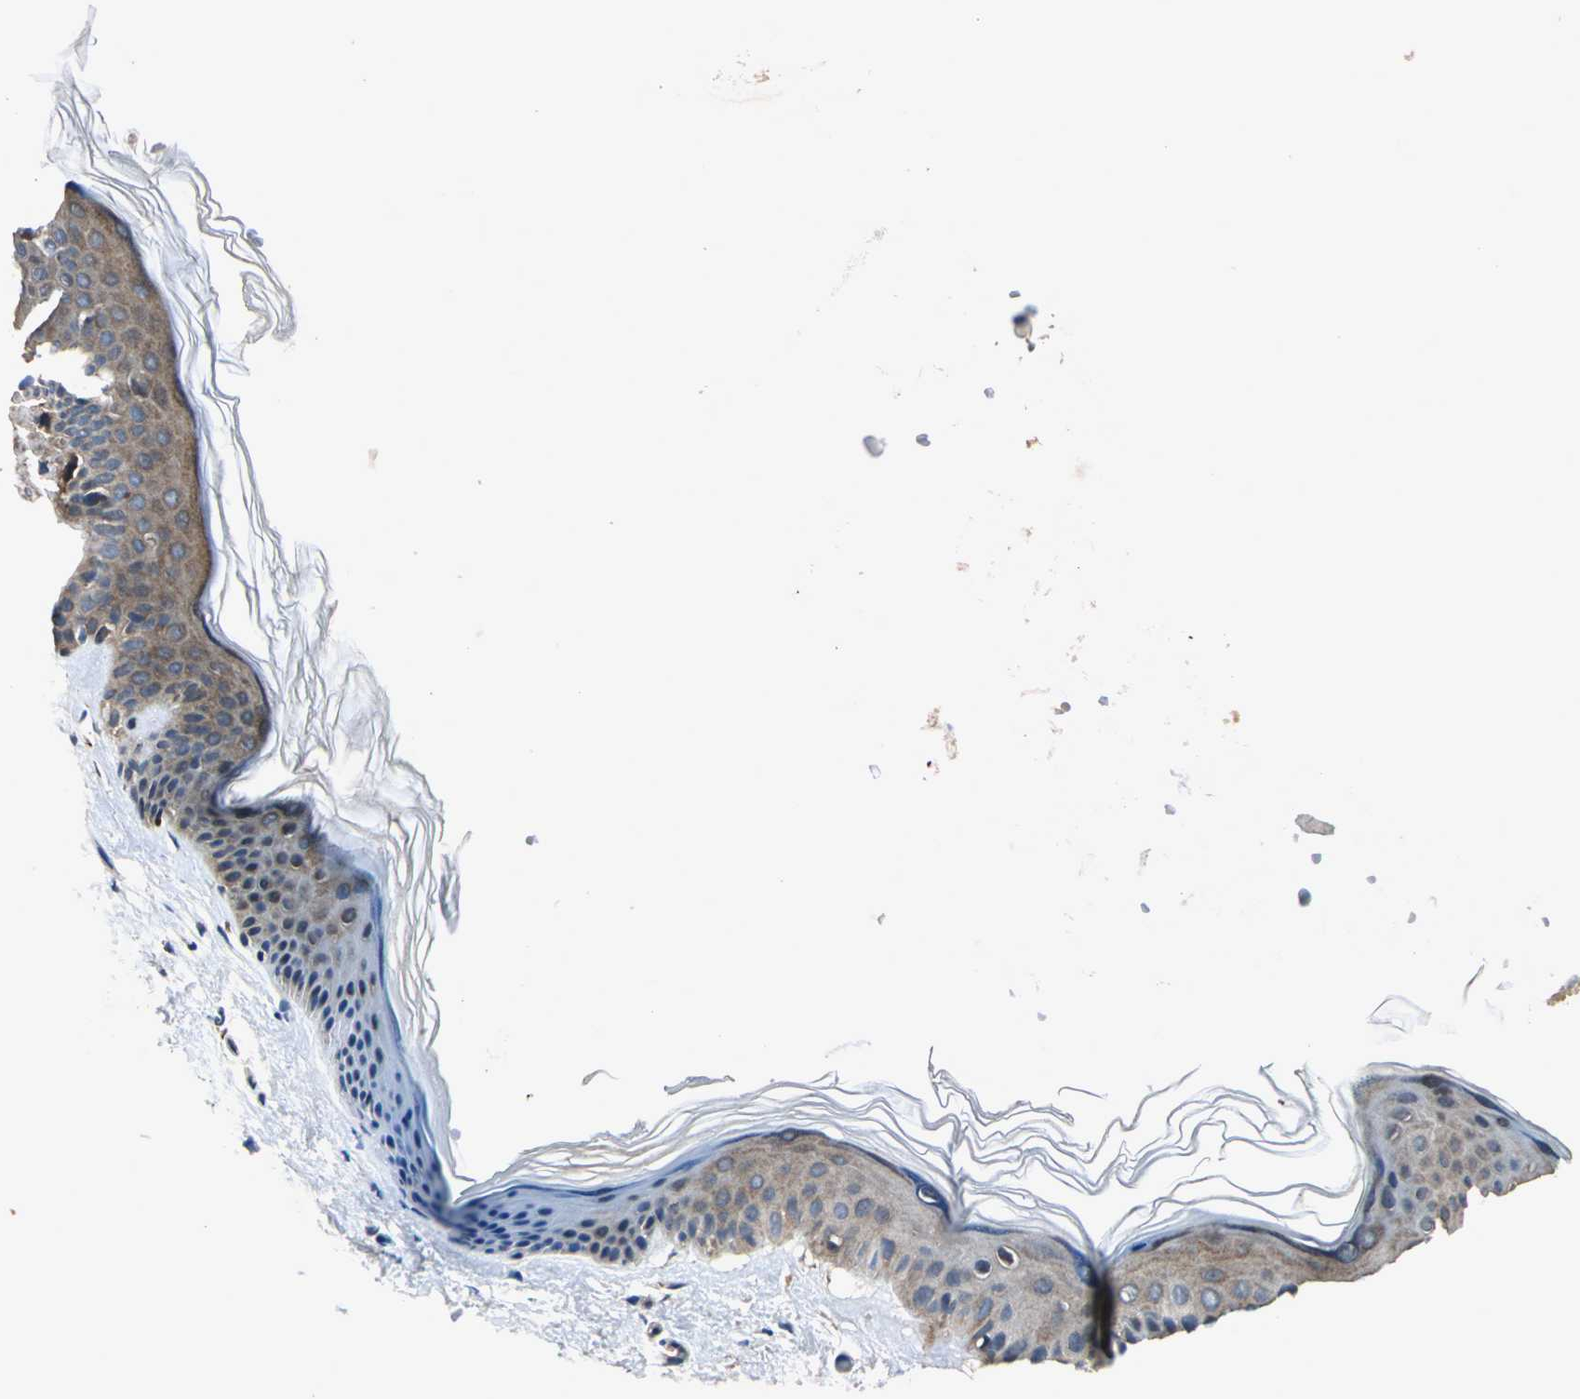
{"staining": {"intensity": "weak", "quantity": ">75%", "location": "cytoplasmic/membranous"}, "tissue": "skin", "cell_type": "Fibroblasts", "image_type": "normal", "snomed": [{"axis": "morphology", "description": "Normal tissue, NOS"}, {"axis": "topography", "description": "Skin"}], "caption": "The histopathology image exhibits staining of normal skin, revealing weak cytoplasmic/membranous protein staining (brown color) within fibroblasts.", "gene": "EIF2B2", "patient": {"sex": "female", "age": 56}}